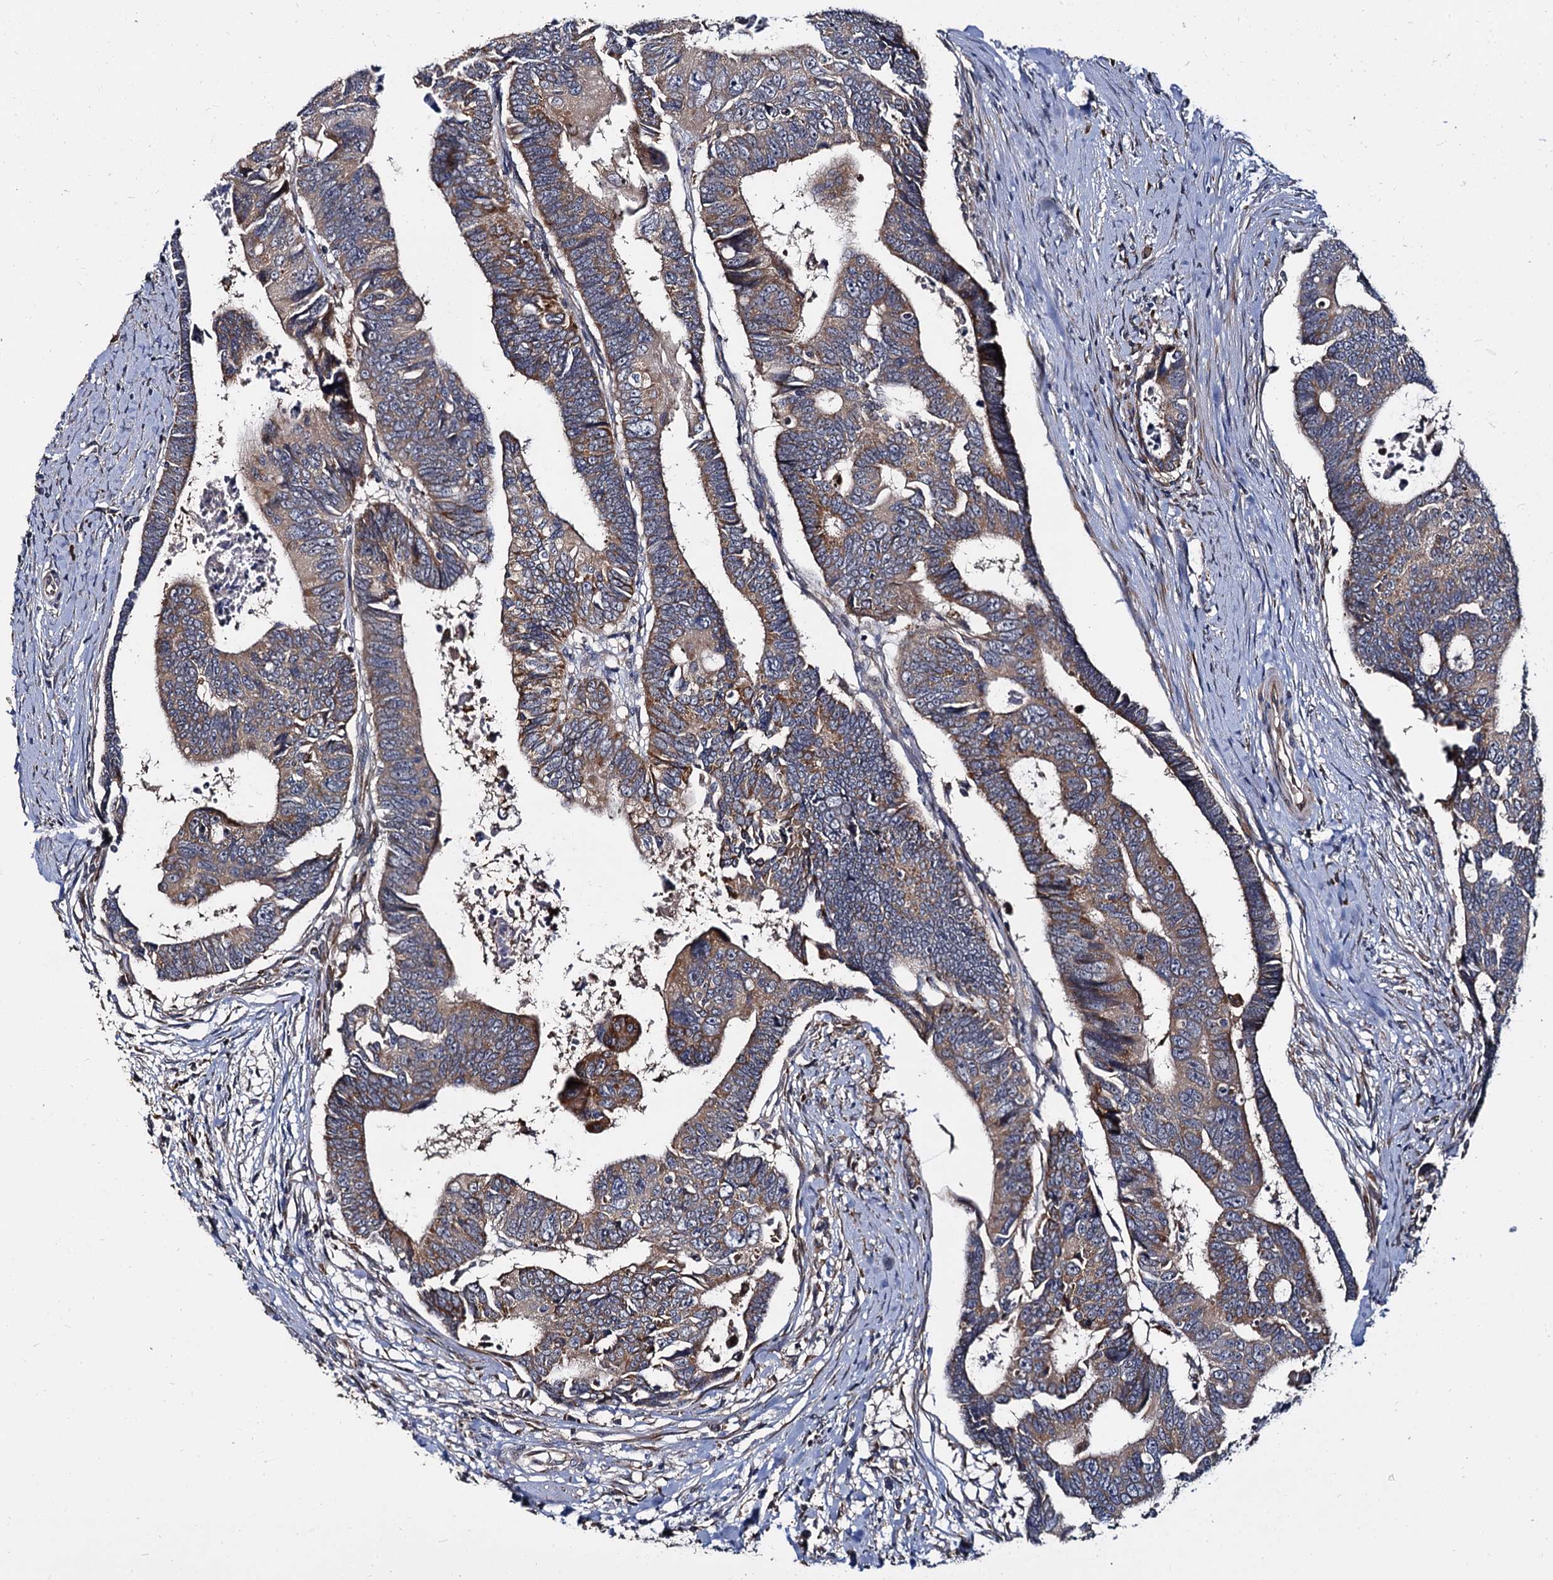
{"staining": {"intensity": "moderate", "quantity": ">75%", "location": "cytoplasmic/membranous"}, "tissue": "colorectal cancer", "cell_type": "Tumor cells", "image_type": "cancer", "snomed": [{"axis": "morphology", "description": "Adenocarcinoma, NOS"}, {"axis": "topography", "description": "Rectum"}], "caption": "This is an image of IHC staining of colorectal cancer (adenocarcinoma), which shows moderate staining in the cytoplasmic/membranous of tumor cells.", "gene": "WWC3", "patient": {"sex": "female", "age": 65}}